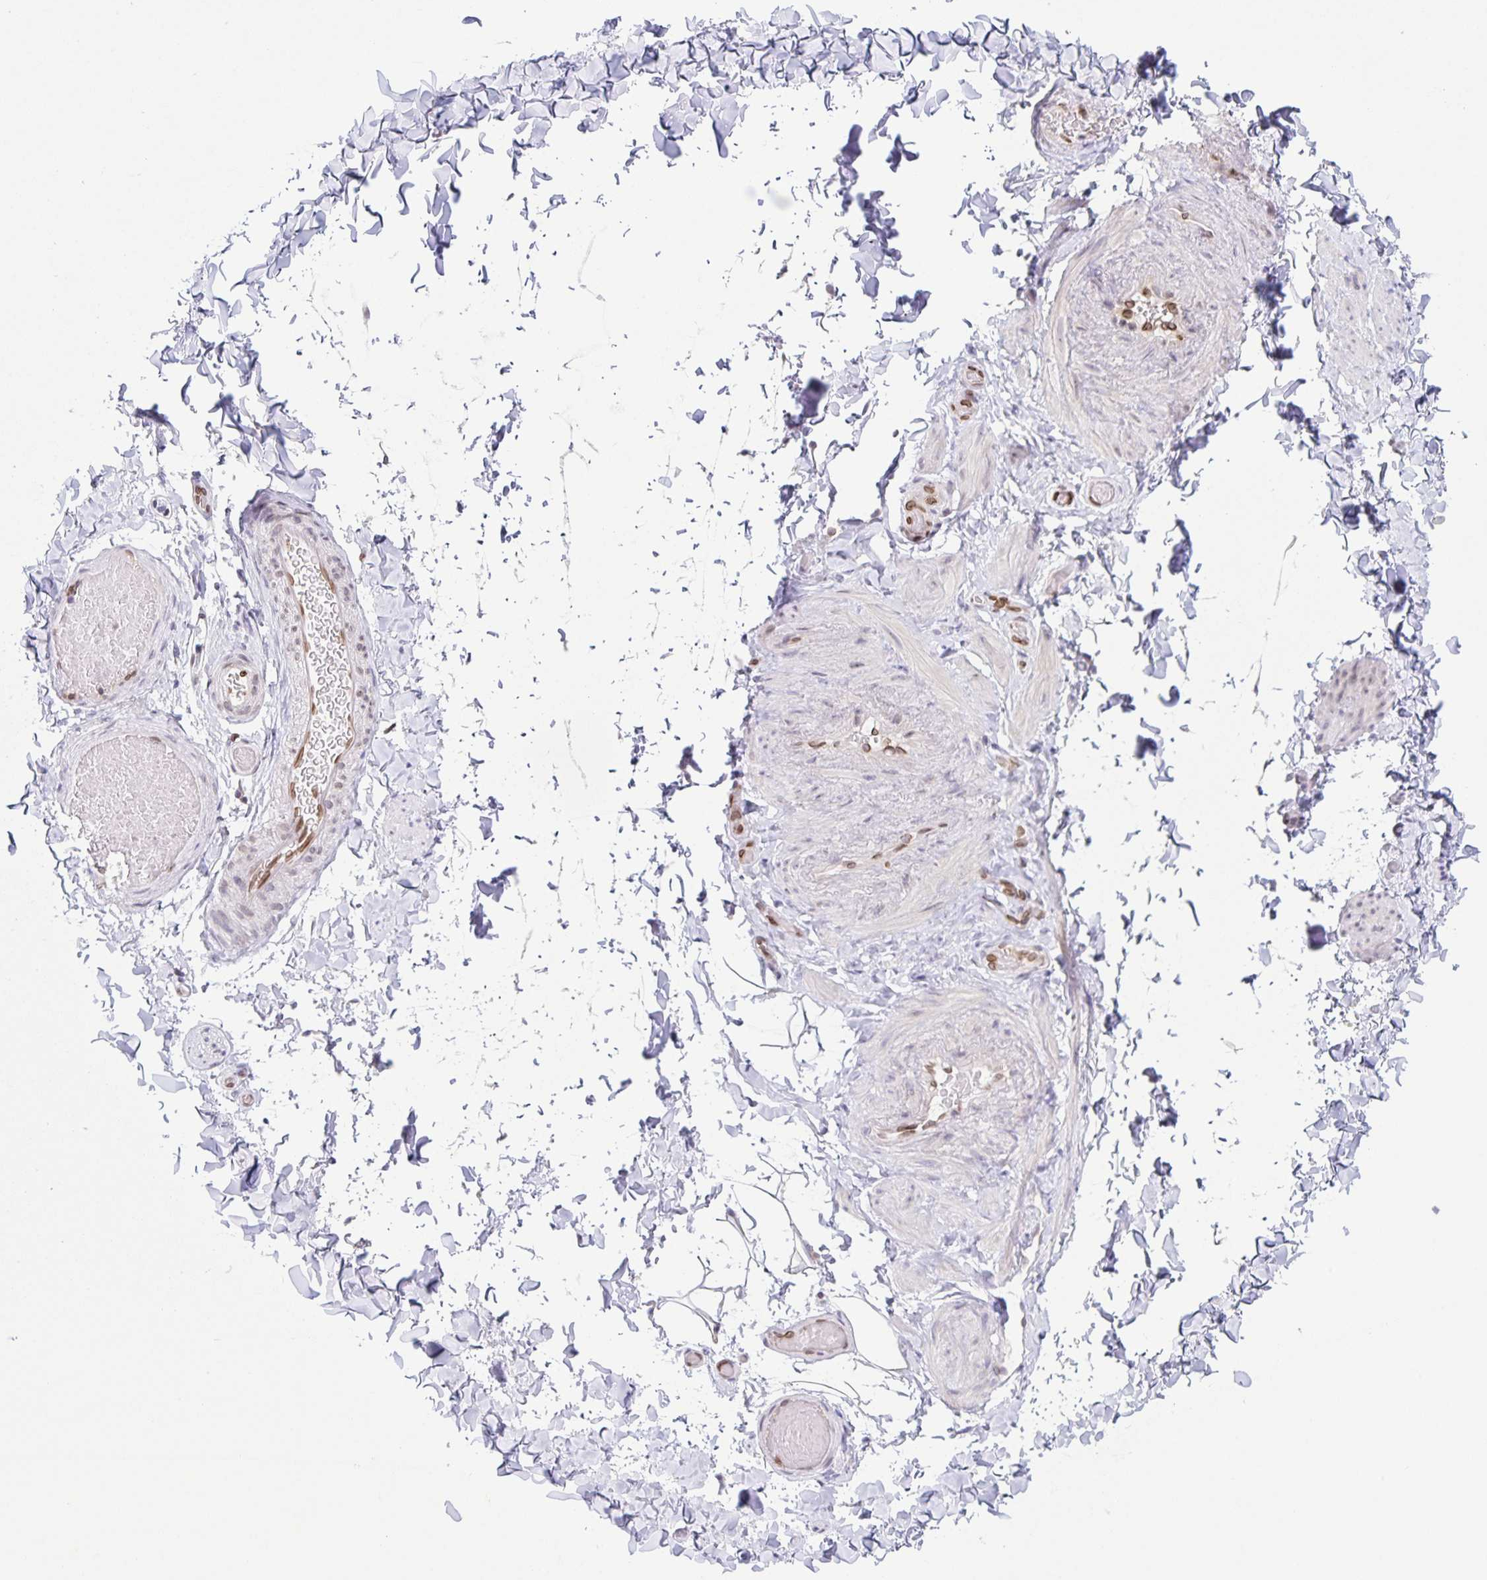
{"staining": {"intensity": "negative", "quantity": "none", "location": "none"}, "tissue": "adipose tissue", "cell_type": "Adipocytes", "image_type": "normal", "snomed": [{"axis": "morphology", "description": "Normal tissue, NOS"}, {"axis": "topography", "description": "Soft tissue"}, {"axis": "topography", "description": "Adipose tissue"}, {"axis": "topography", "description": "Vascular tissue"}, {"axis": "topography", "description": "Peripheral nerve tissue"}], "caption": "Protein analysis of benign adipose tissue demonstrates no significant positivity in adipocytes. The staining was performed using DAB (3,3'-diaminobenzidine) to visualize the protein expression in brown, while the nuclei were stained in blue with hematoxylin (Magnification: 20x).", "gene": "SYNE2", "patient": {"sex": "male", "age": 29}}